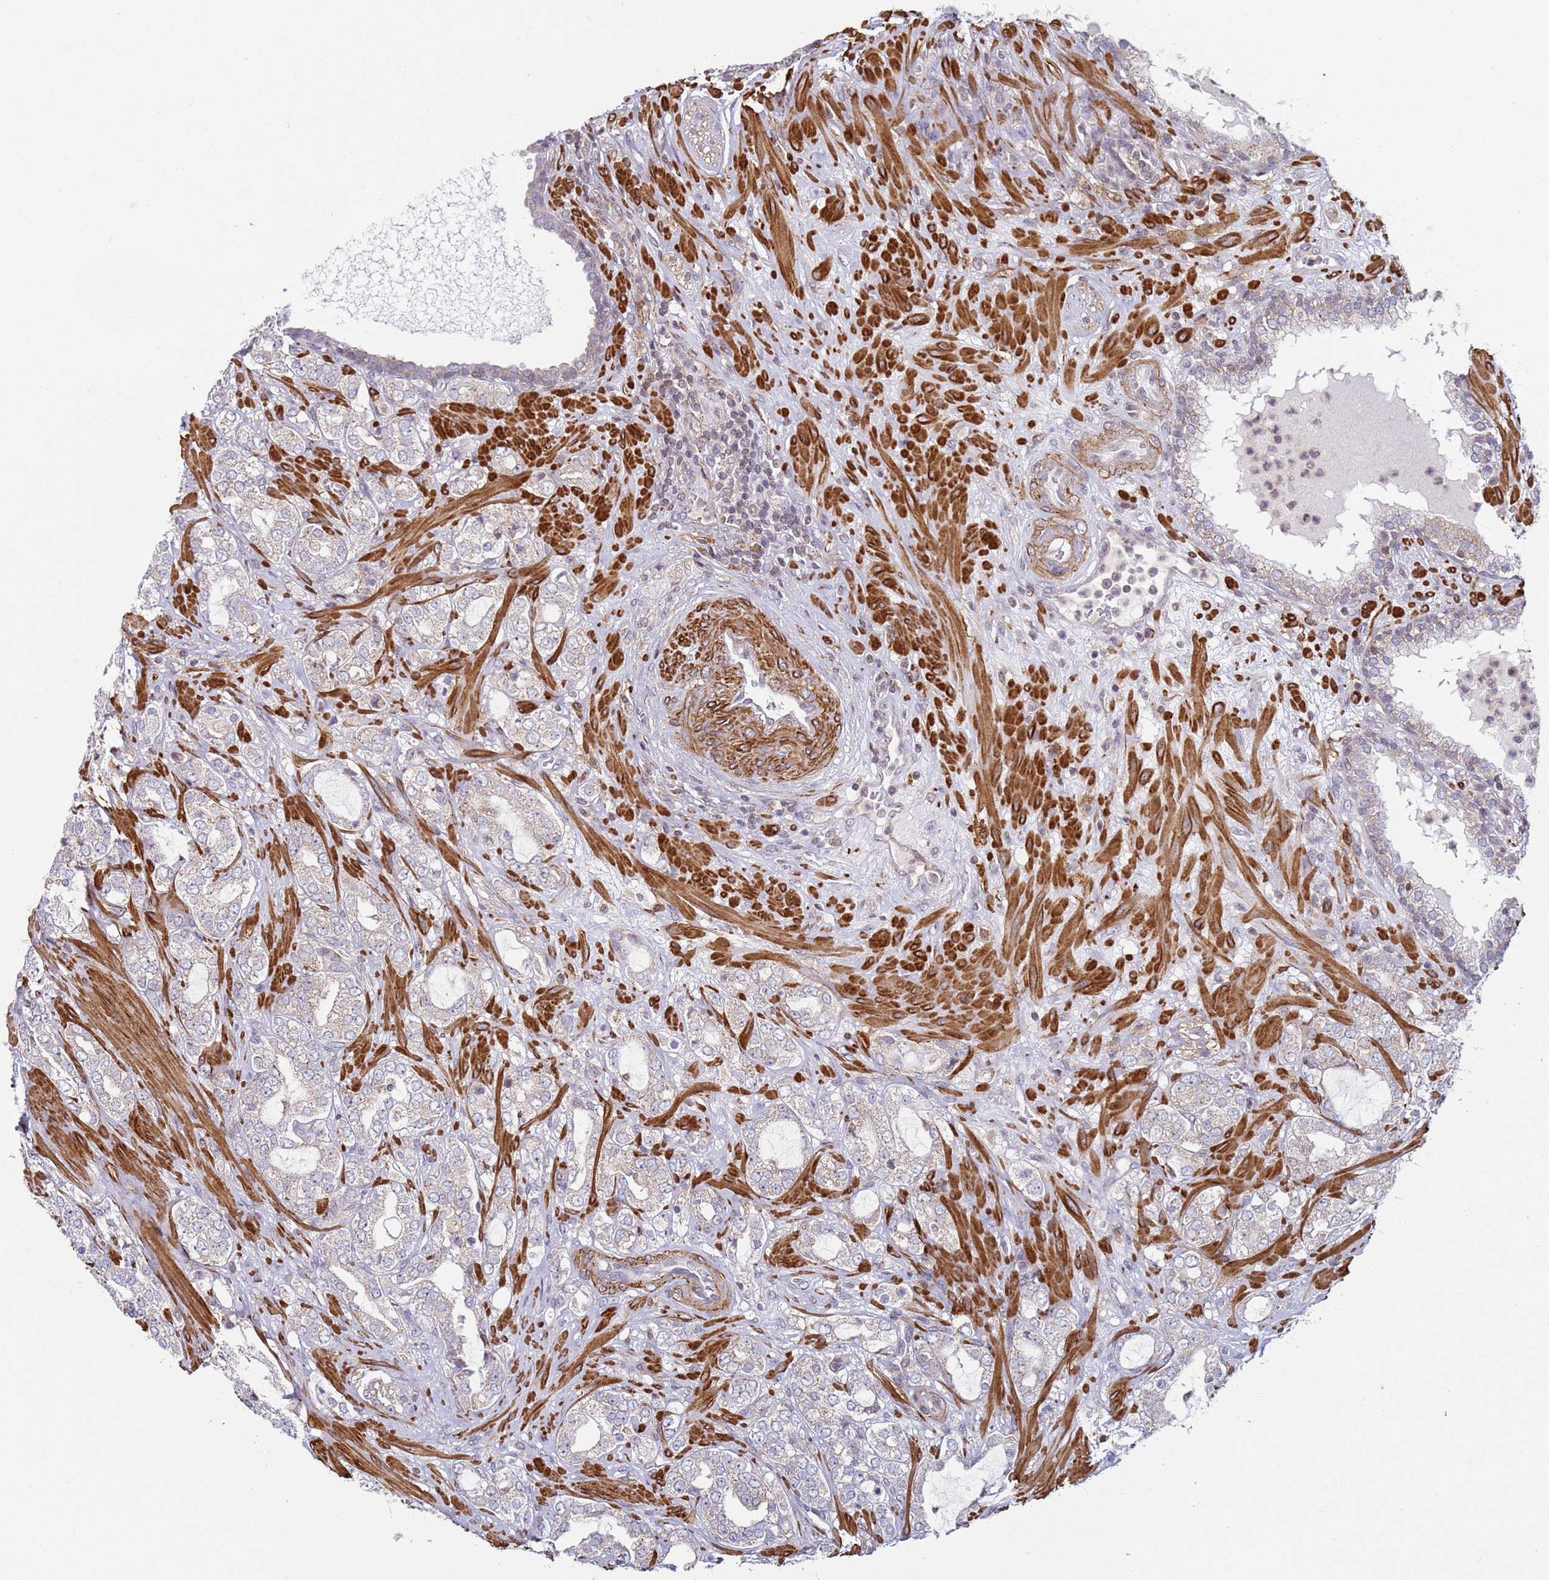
{"staining": {"intensity": "negative", "quantity": "none", "location": "none"}, "tissue": "prostate cancer", "cell_type": "Tumor cells", "image_type": "cancer", "snomed": [{"axis": "morphology", "description": "Adenocarcinoma, High grade"}, {"axis": "topography", "description": "Prostate"}], "caption": "IHC of human prostate high-grade adenocarcinoma exhibits no staining in tumor cells.", "gene": "SNAPC4", "patient": {"sex": "male", "age": 64}}